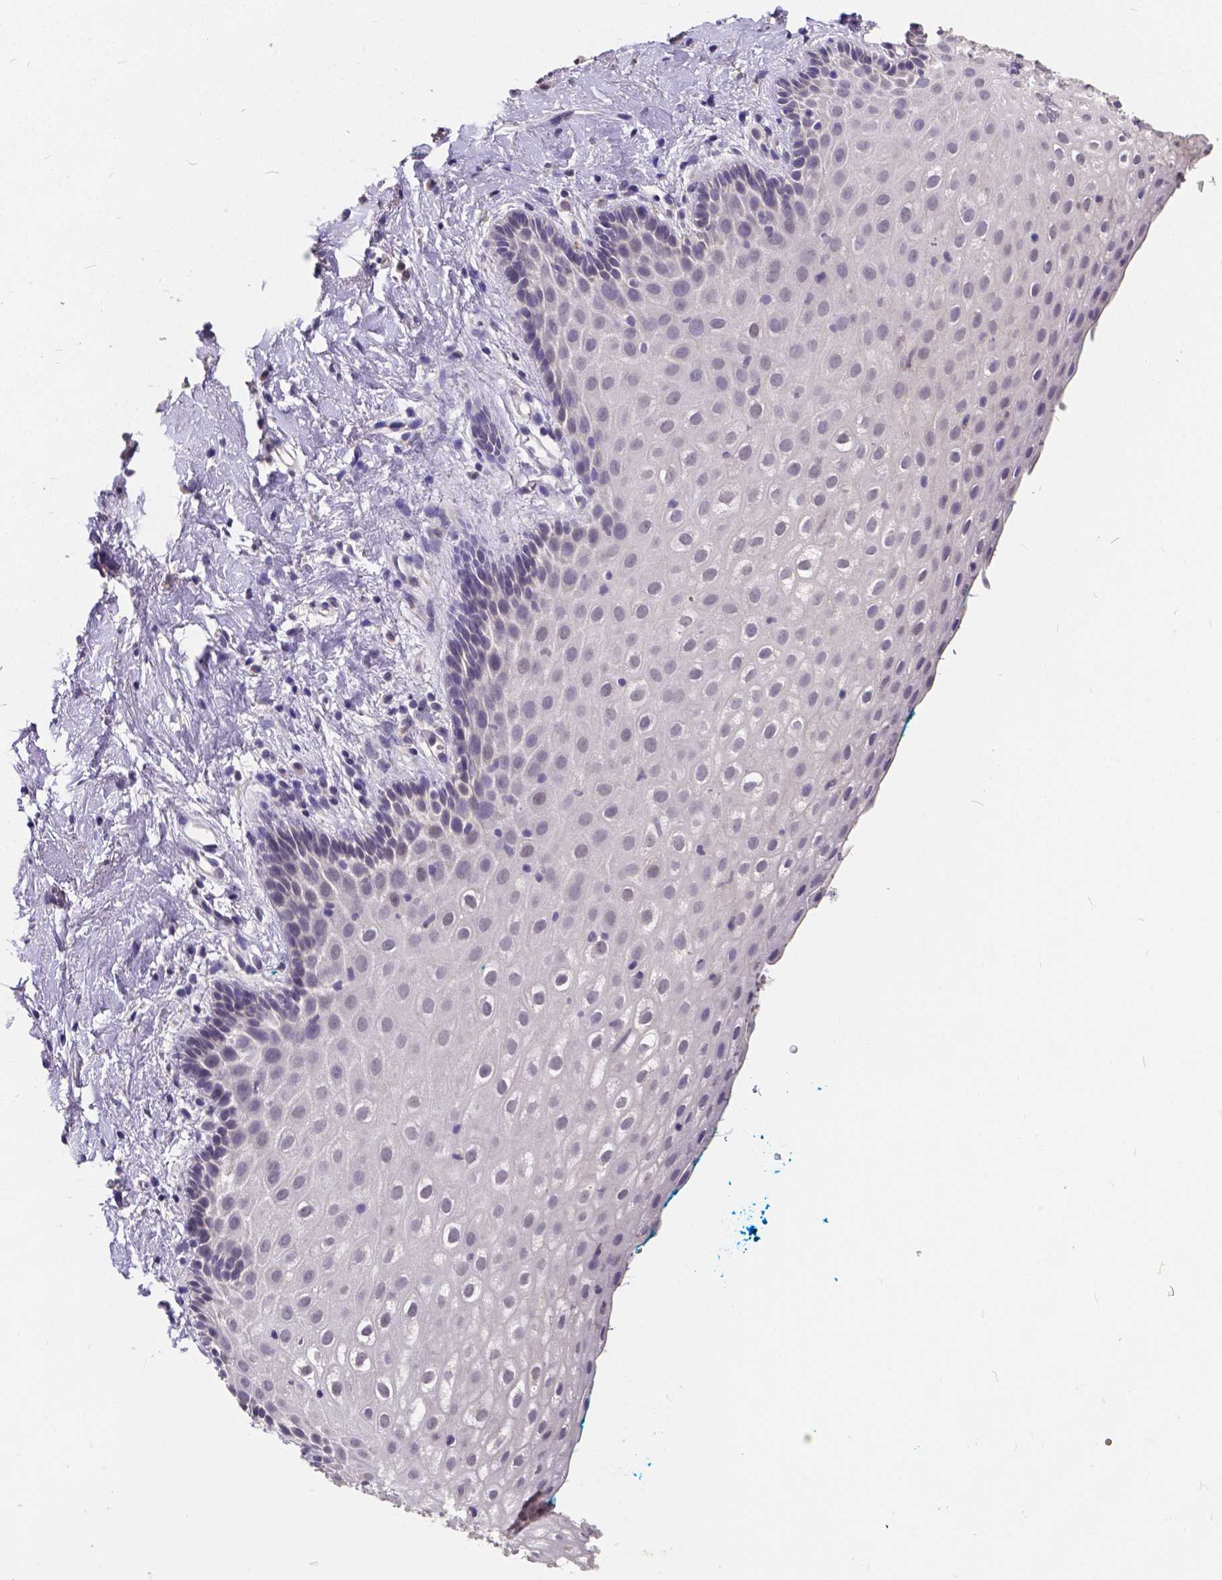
{"staining": {"intensity": "negative", "quantity": "none", "location": "none"}, "tissue": "vagina", "cell_type": "Squamous epithelial cells", "image_type": "normal", "snomed": [{"axis": "morphology", "description": "Normal tissue, NOS"}, {"axis": "morphology", "description": "Adenocarcinoma, NOS"}, {"axis": "topography", "description": "Rectum"}, {"axis": "topography", "description": "Vagina"}, {"axis": "topography", "description": "Peripheral nerve tissue"}], "caption": "An IHC image of normal vagina is shown. There is no staining in squamous epithelial cells of vagina. (Immunohistochemistry (ihc), brightfield microscopy, high magnification).", "gene": "CTNNA2", "patient": {"sex": "female", "age": 71}}